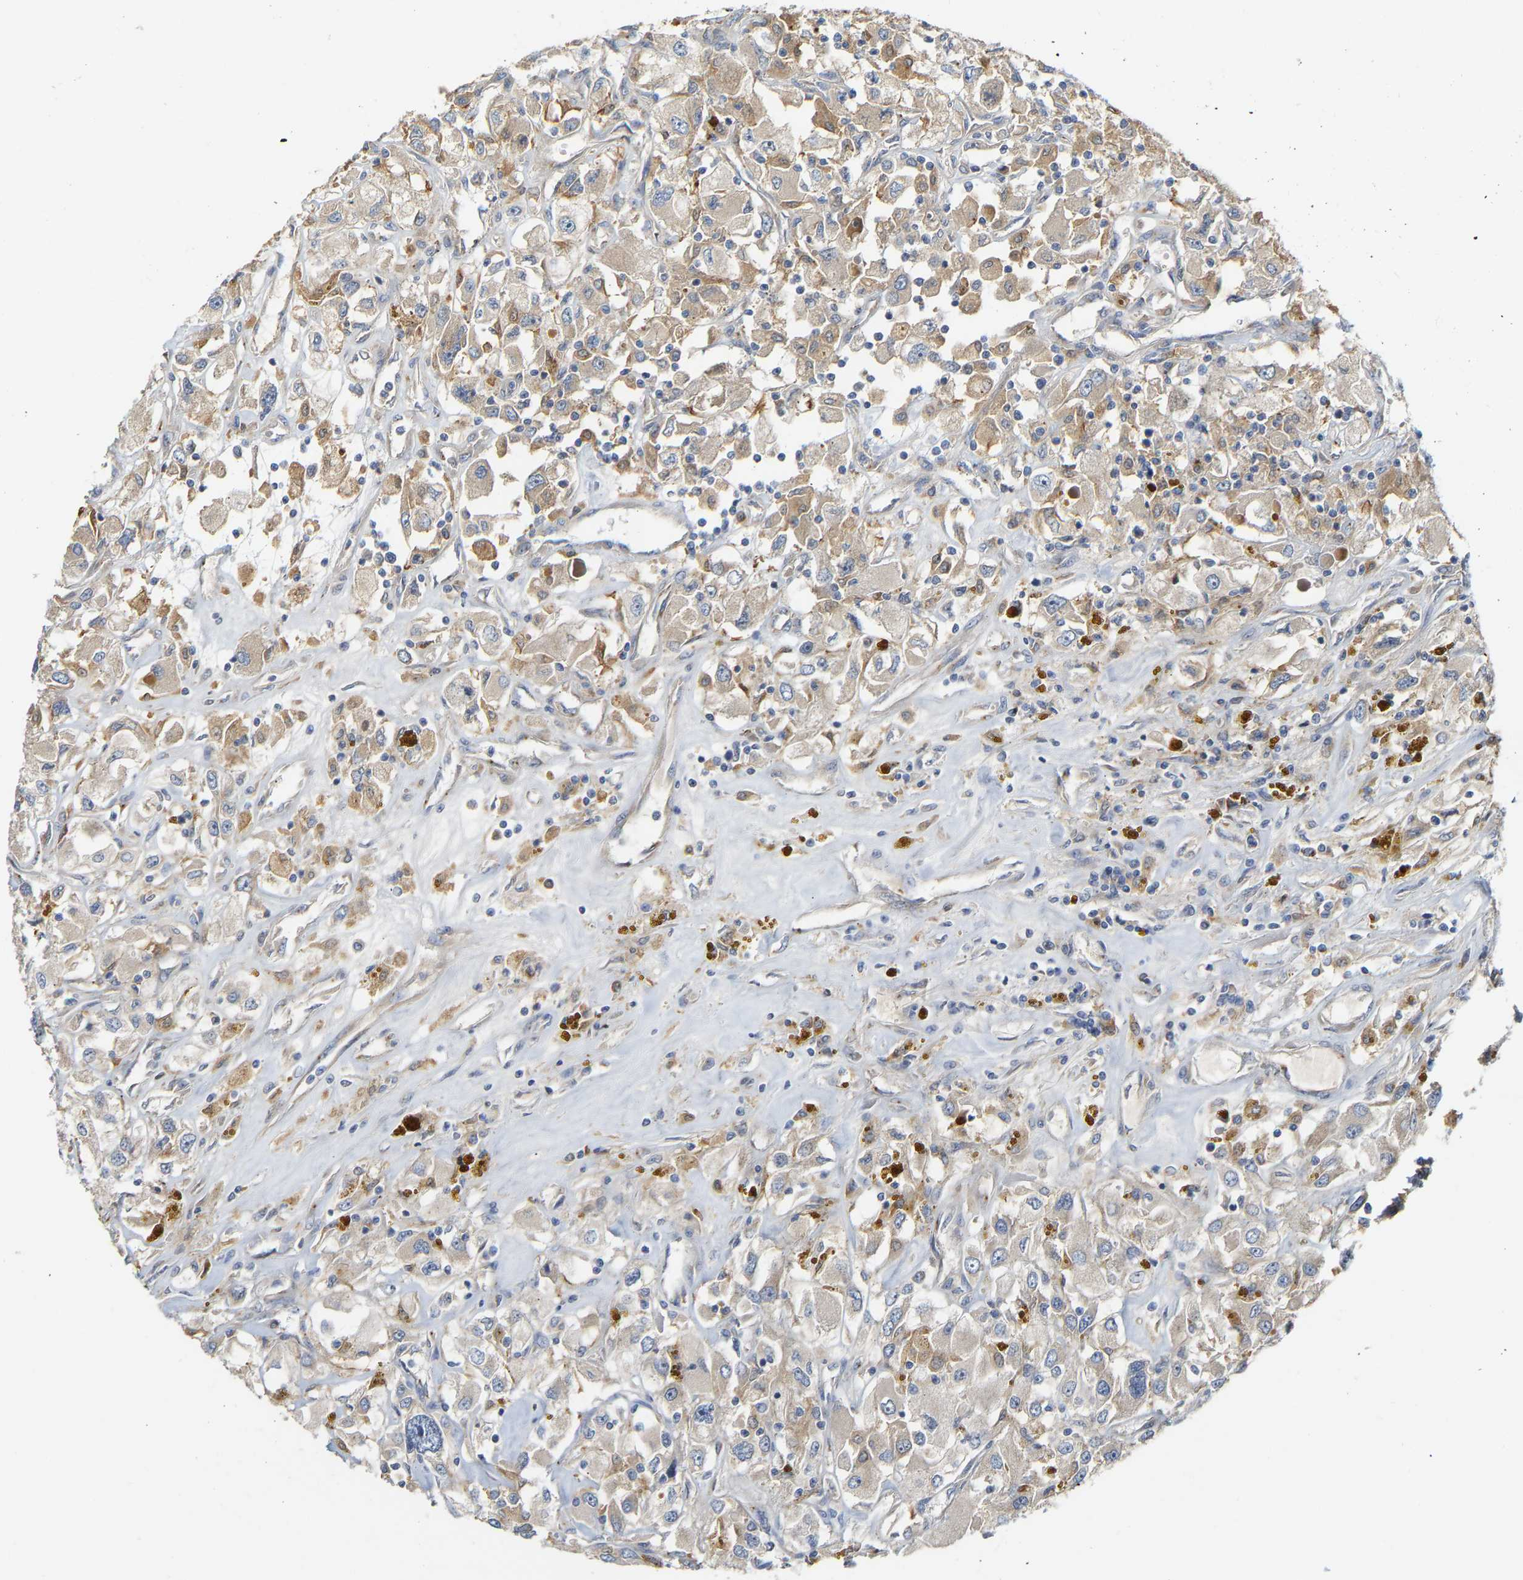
{"staining": {"intensity": "moderate", "quantity": "<25%", "location": "cytoplasmic/membranous"}, "tissue": "renal cancer", "cell_type": "Tumor cells", "image_type": "cancer", "snomed": [{"axis": "morphology", "description": "Adenocarcinoma, NOS"}, {"axis": "topography", "description": "Kidney"}], "caption": "The micrograph demonstrates immunohistochemical staining of renal adenocarcinoma. There is moderate cytoplasmic/membranous expression is identified in about <25% of tumor cells.", "gene": "PCNT", "patient": {"sex": "female", "age": 52}}